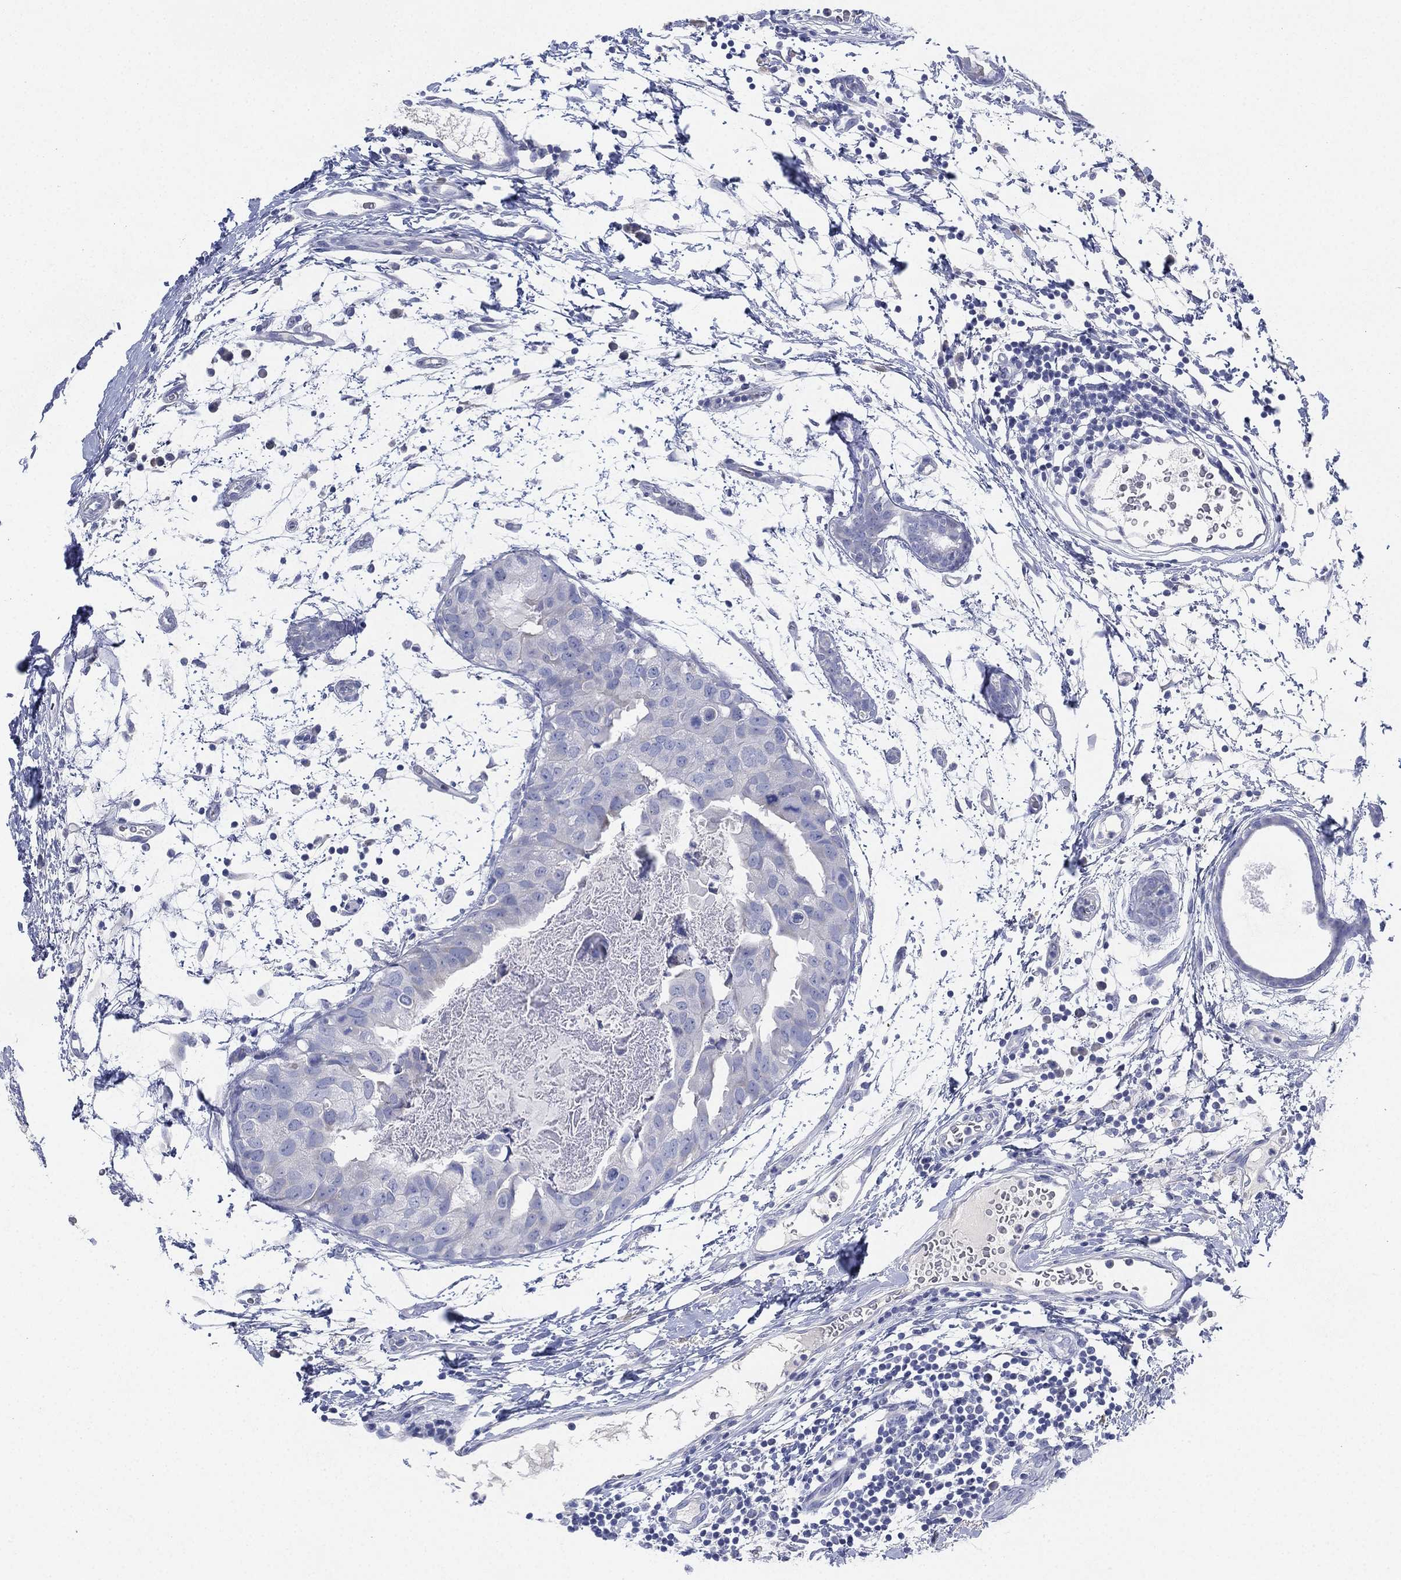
{"staining": {"intensity": "negative", "quantity": "none", "location": "none"}, "tissue": "breast cancer", "cell_type": "Tumor cells", "image_type": "cancer", "snomed": [{"axis": "morphology", "description": "Normal tissue, NOS"}, {"axis": "morphology", "description": "Duct carcinoma"}, {"axis": "topography", "description": "Breast"}], "caption": "This micrograph is of infiltrating ductal carcinoma (breast) stained with immunohistochemistry (IHC) to label a protein in brown with the nuclei are counter-stained blue. There is no expression in tumor cells. Brightfield microscopy of IHC stained with DAB (brown) and hematoxylin (blue), captured at high magnification.", "gene": "ADAD2", "patient": {"sex": "female", "age": 40}}